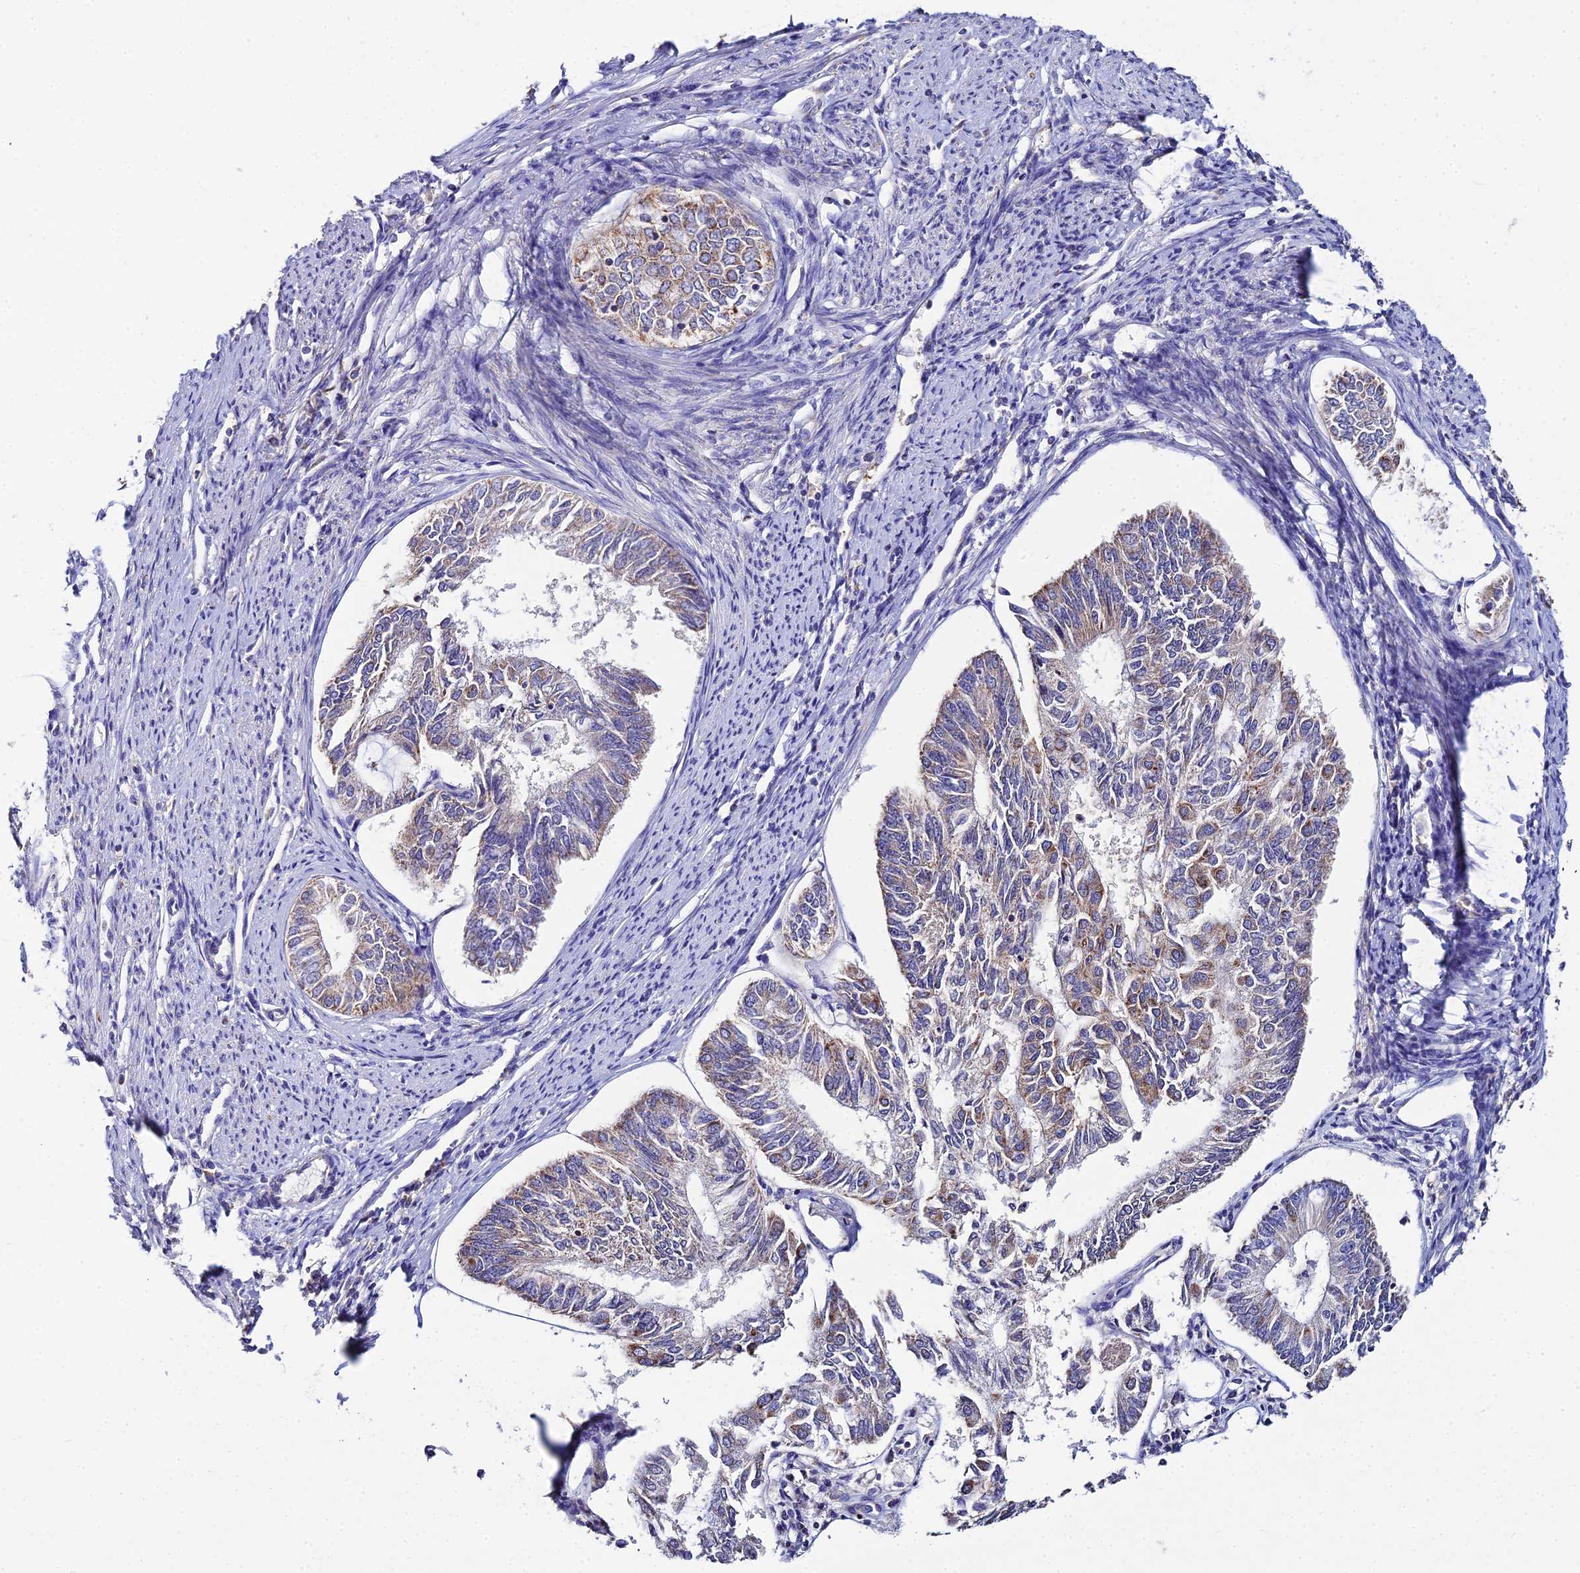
{"staining": {"intensity": "moderate", "quantity": "<25%", "location": "cytoplasmic/membranous"}, "tissue": "endometrial cancer", "cell_type": "Tumor cells", "image_type": "cancer", "snomed": [{"axis": "morphology", "description": "Adenocarcinoma, NOS"}, {"axis": "topography", "description": "Endometrium"}], "caption": "About <25% of tumor cells in adenocarcinoma (endometrial) exhibit moderate cytoplasmic/membranous protein expression as visualized by brown immunohistochemical staining.", "gene": "TYW5", "patient": {"sex": "female", "age": 68}}